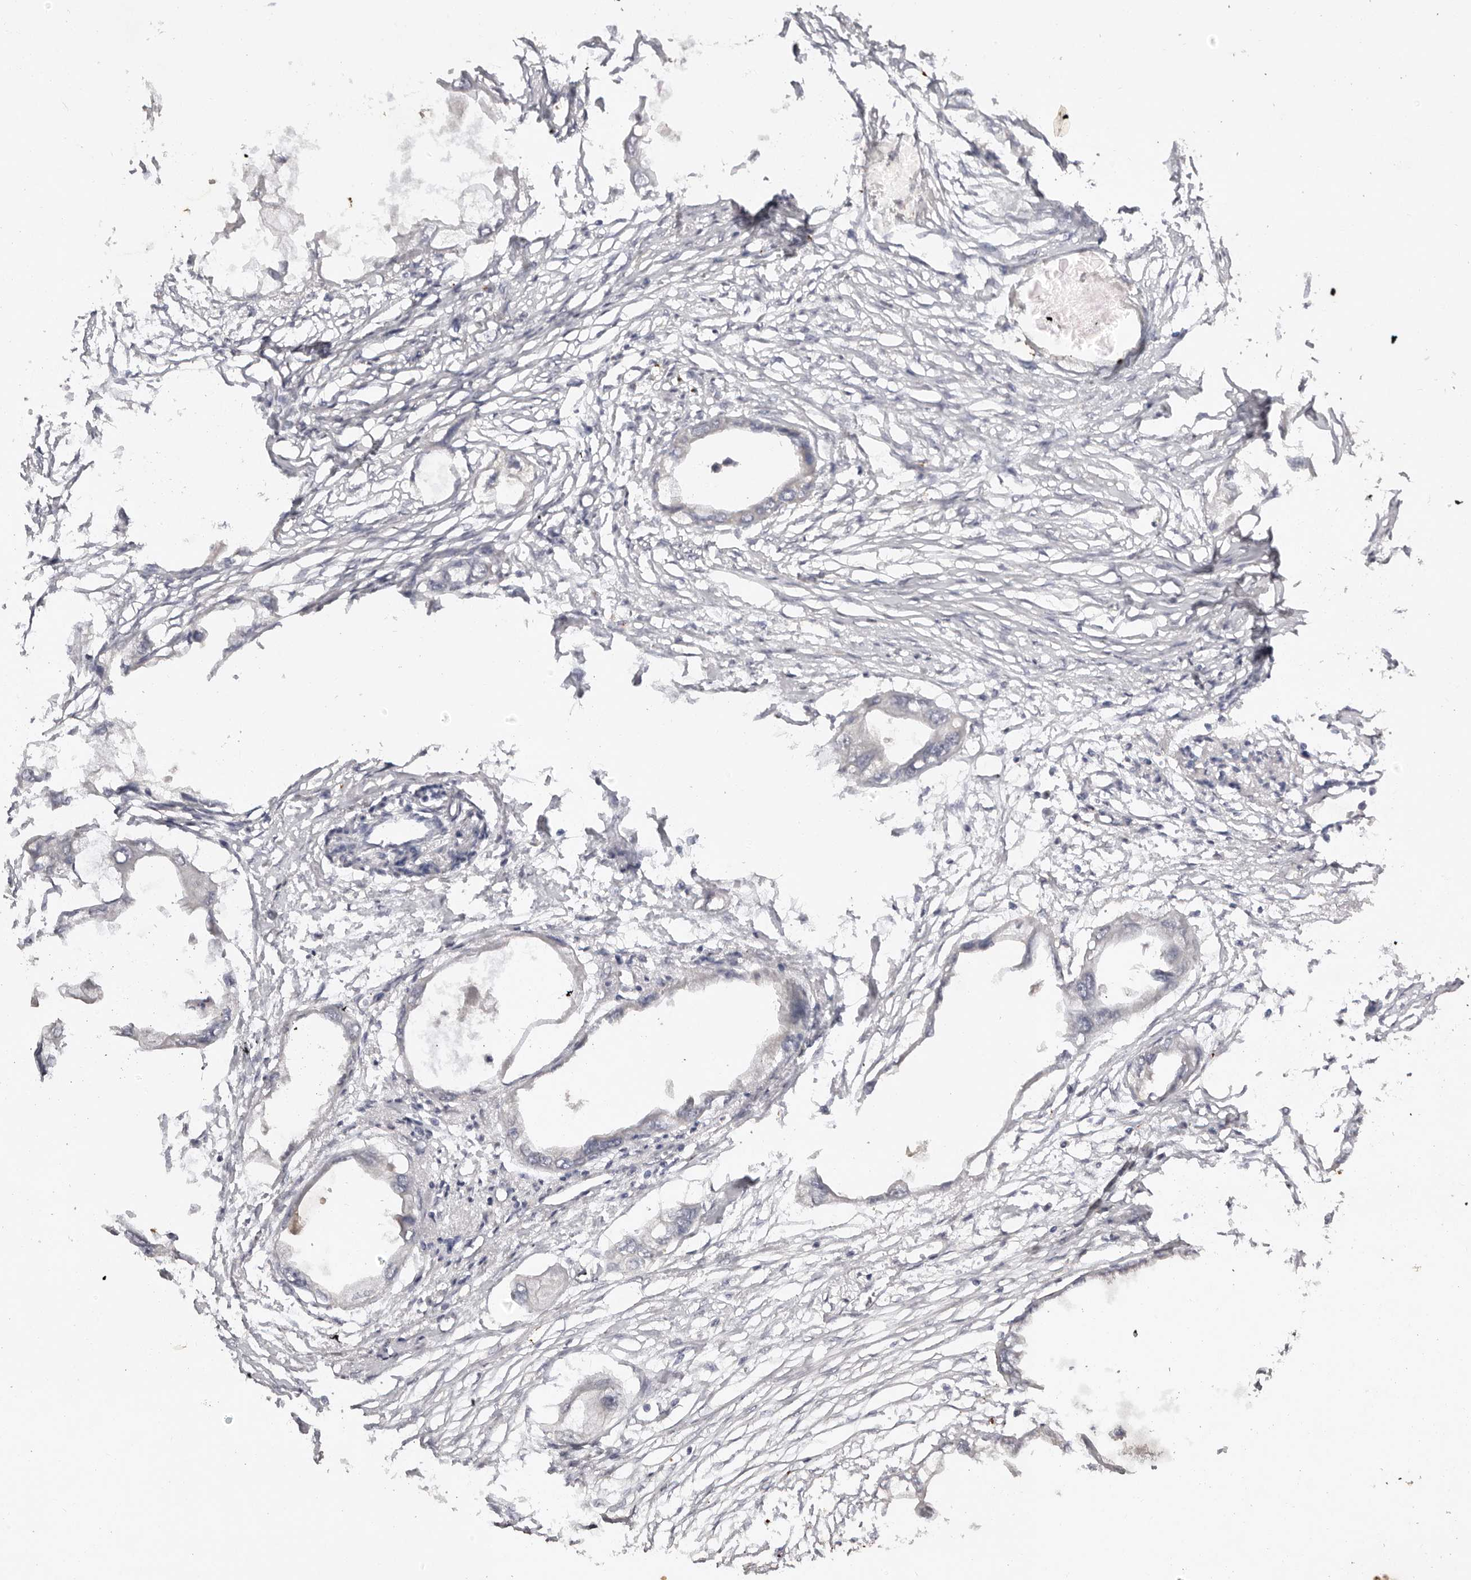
{"staining": {"intensity": "negative", "quantity": "none", "location": "none"}, "tissue": "endometrial cancer", "cell_type": "Tumor cells", "image_type": "cancer", "snomed": [{"axis": "morphology", "description": "Adenocarcinoma, NOS"}, {"axis": "morphology", "description": "Adenocarcinoma, metastatic, NOS"}, {"axis": "topography", "description": "Adipose tissue"}, {"axis": "topography", "description": "Endometrium"}], "caption": "DAB (3,3'-diaminobenzidine) immunohistochemical staining of human endometrial cancer reveals no significant expression in tumor cells.", "gene": "SCUBE2", "patient": {"sex": "female", "age": 67}}